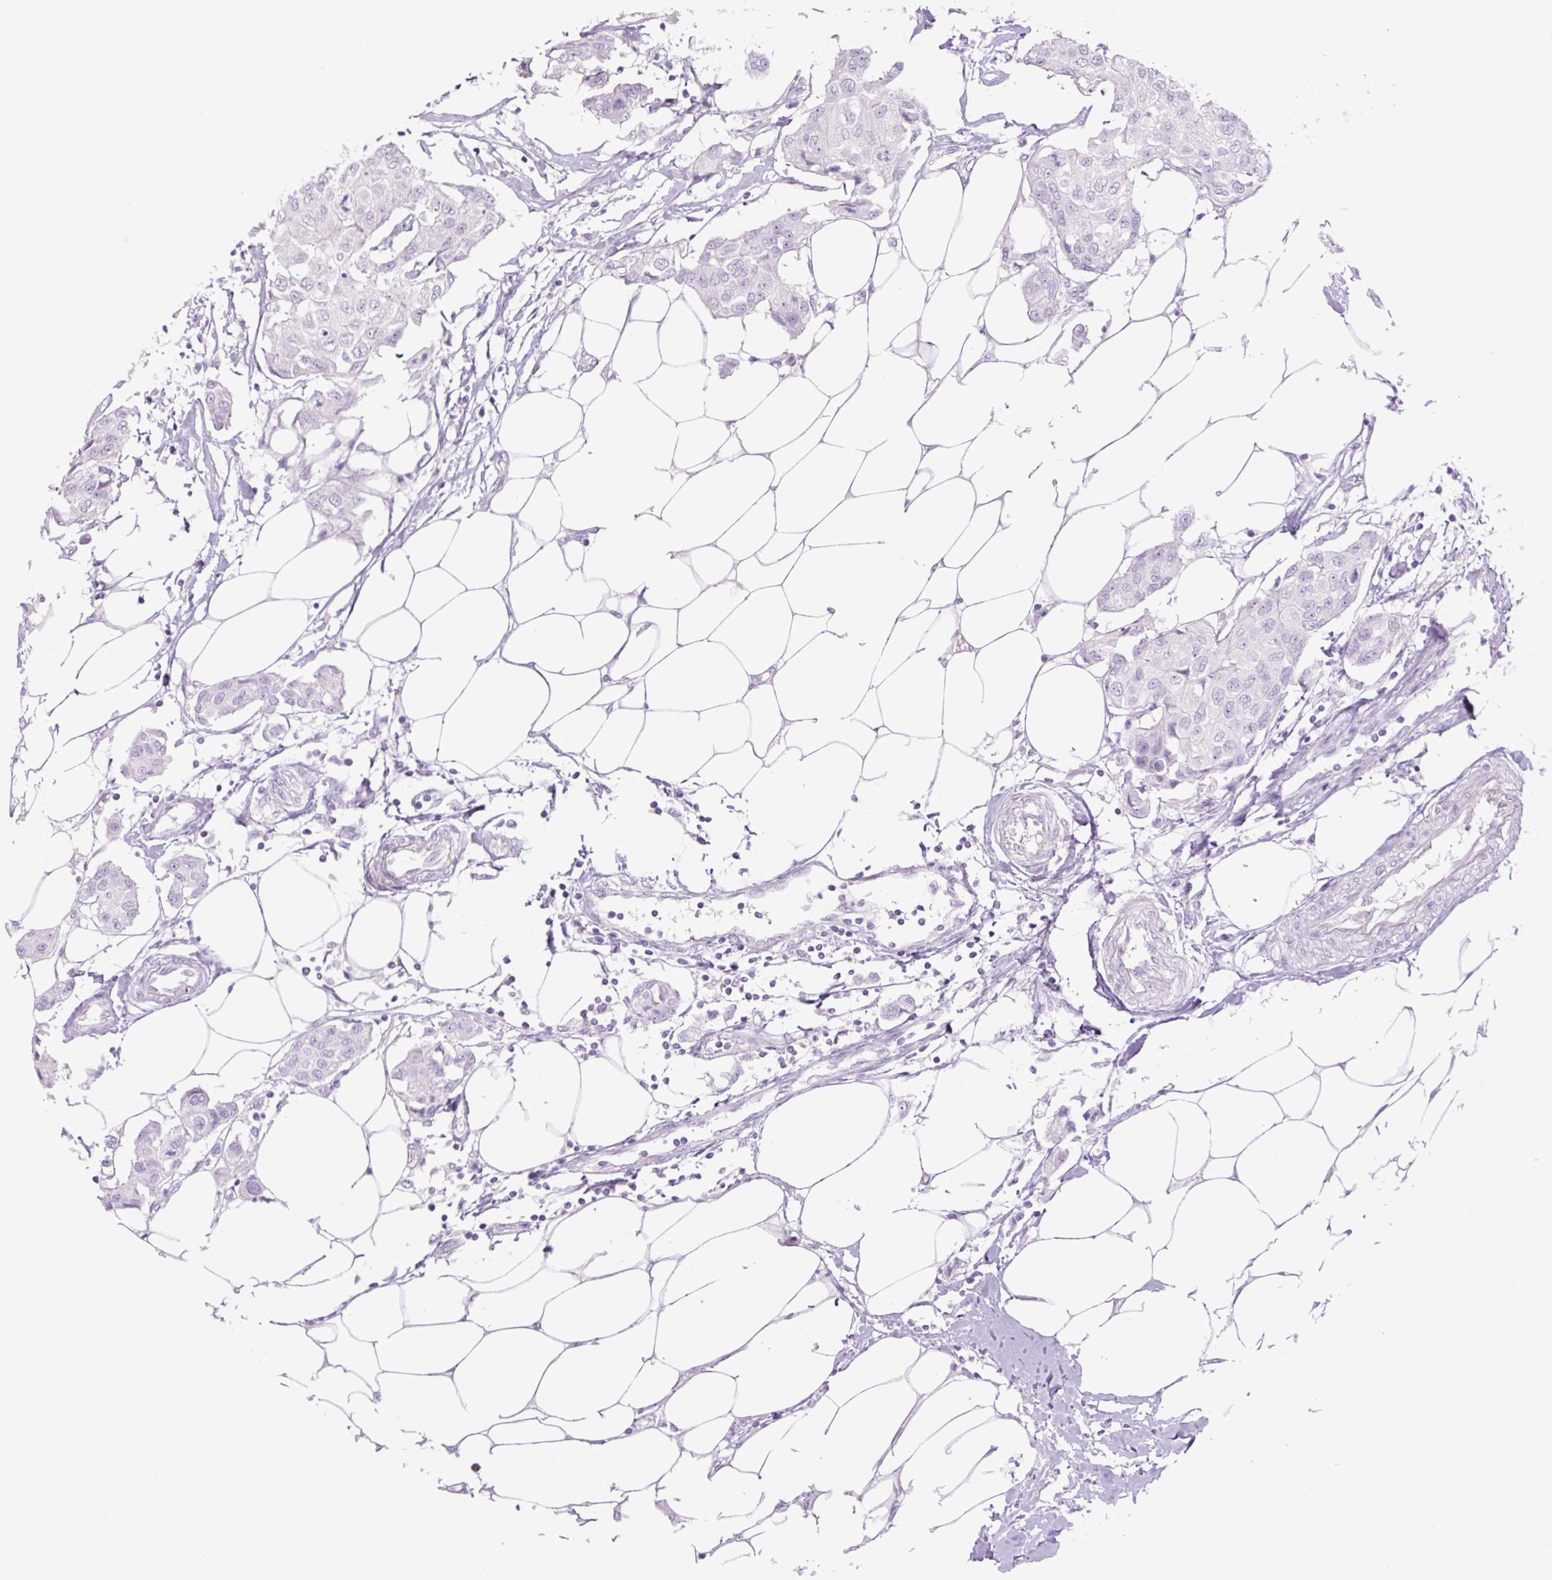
{"staining": {"intensity": "negative", "quantity": "none", "location": "none"}, "tissue": "breast cancer", "cell_type": "Tumor cells", "image_type": "cancer", "snomed": [{"axis": "morphology", "description": "Duct carcinoma"}, {"axis": "topography", "description": "Breast"}, {"axis": "topography", "description": "Lymph node"}], "caption": "The photomicrograph displays no staining of tumor cells in breast cancer (invasive ductal carcinoma).", "gene": "GRID2", "patient": {"sex": "female", "age": 80}}